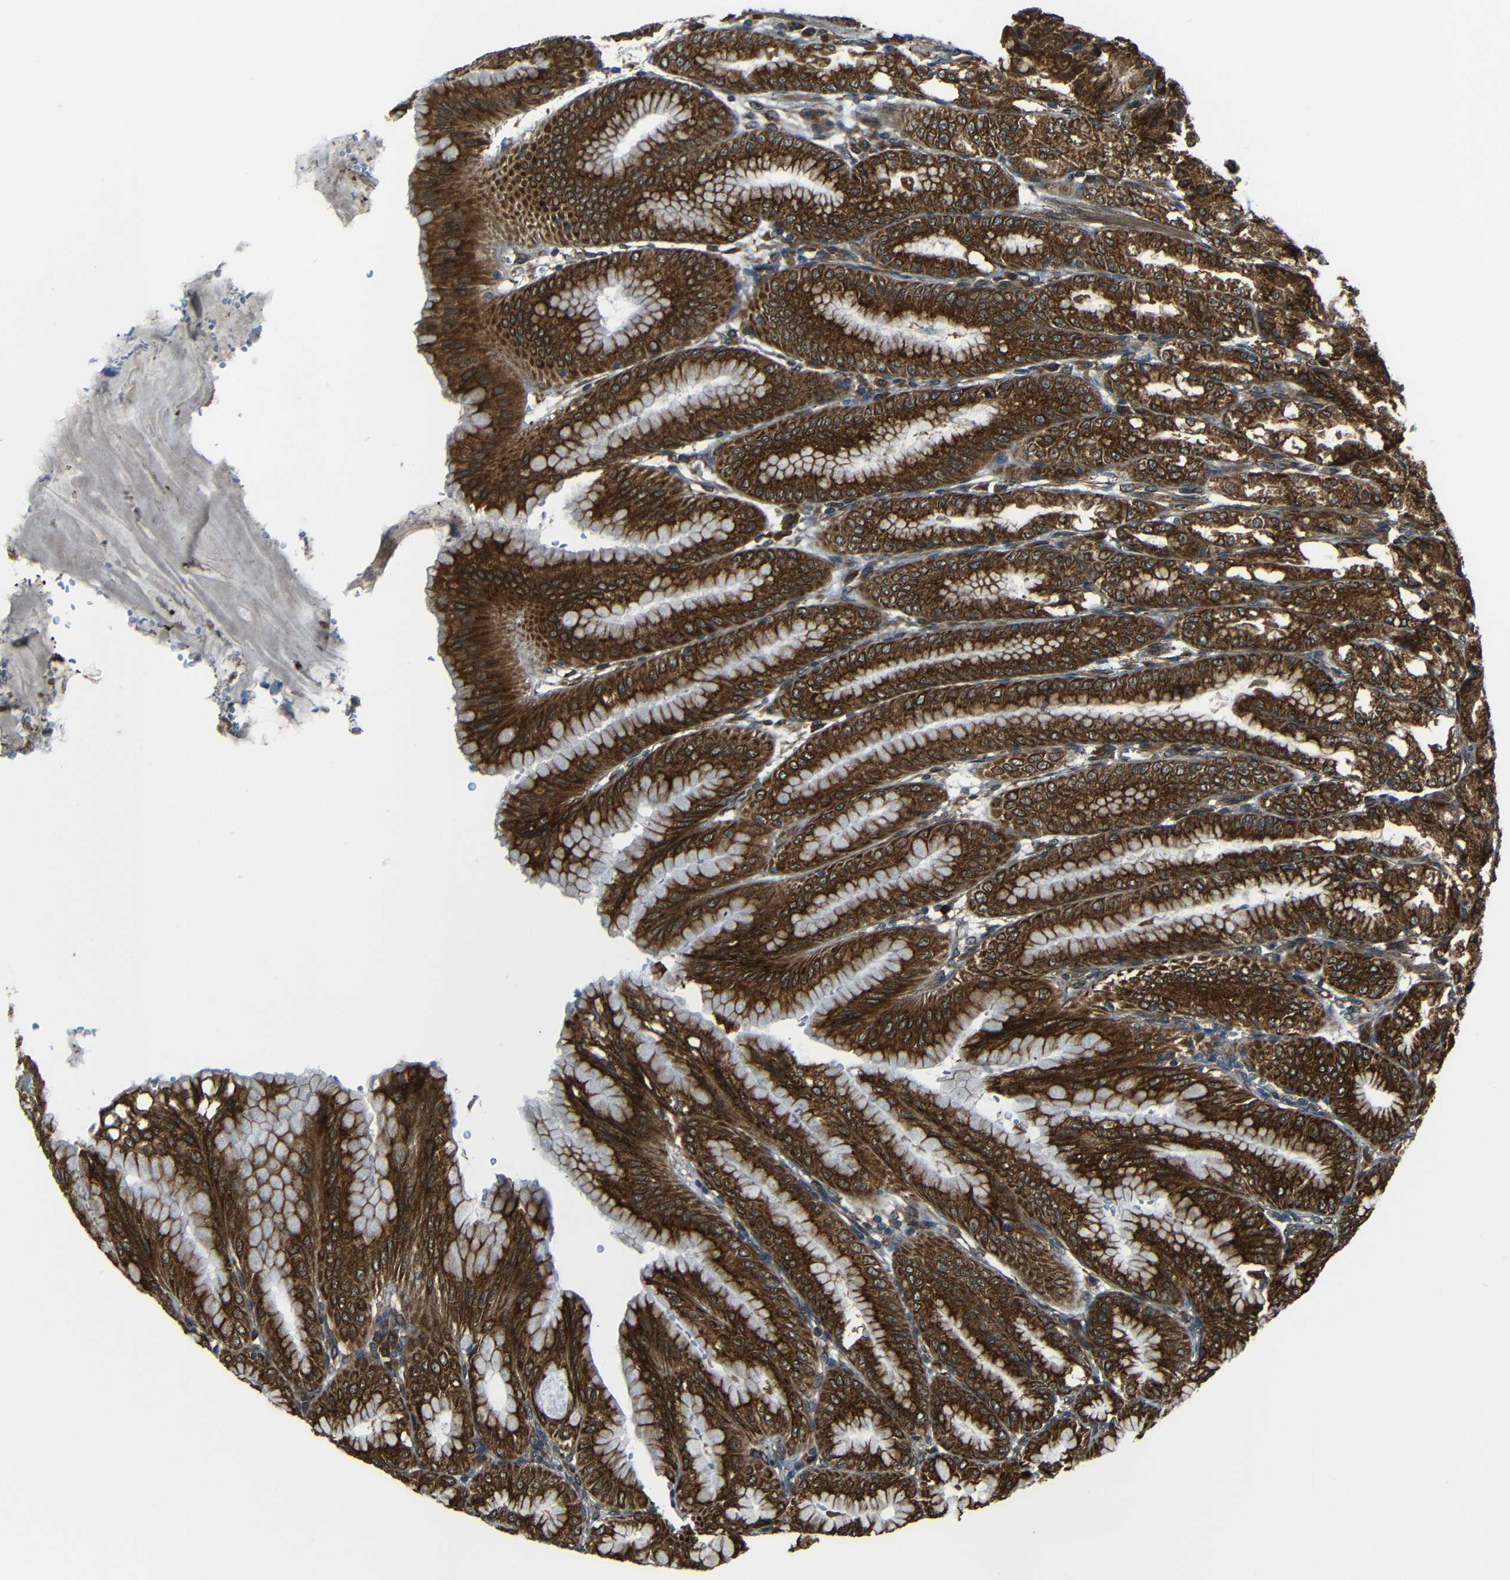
{"staining": {"intensity": "strong", "quantity": ">75%", "location": "cytoplasmic/membranous"}, "tissue": "stomach", "cell_type": "Glandular cells", "image_type": "normal", "snomed": [{"axis": "morphology", "description": "Normal tissue, NOS"}, {"axis": "topography", "description": "Stomach, lower"}], "caption": "Protein expression analysis of unremarkable human stomach reveals strong cytoplasmic/membranous staining in approximately >75% of glandular cells. (DAB IHC, brown staining for protein, blue staining for nuclei).", "gene": "VAPB", "patient": {"sex": "male", "age": 71}}